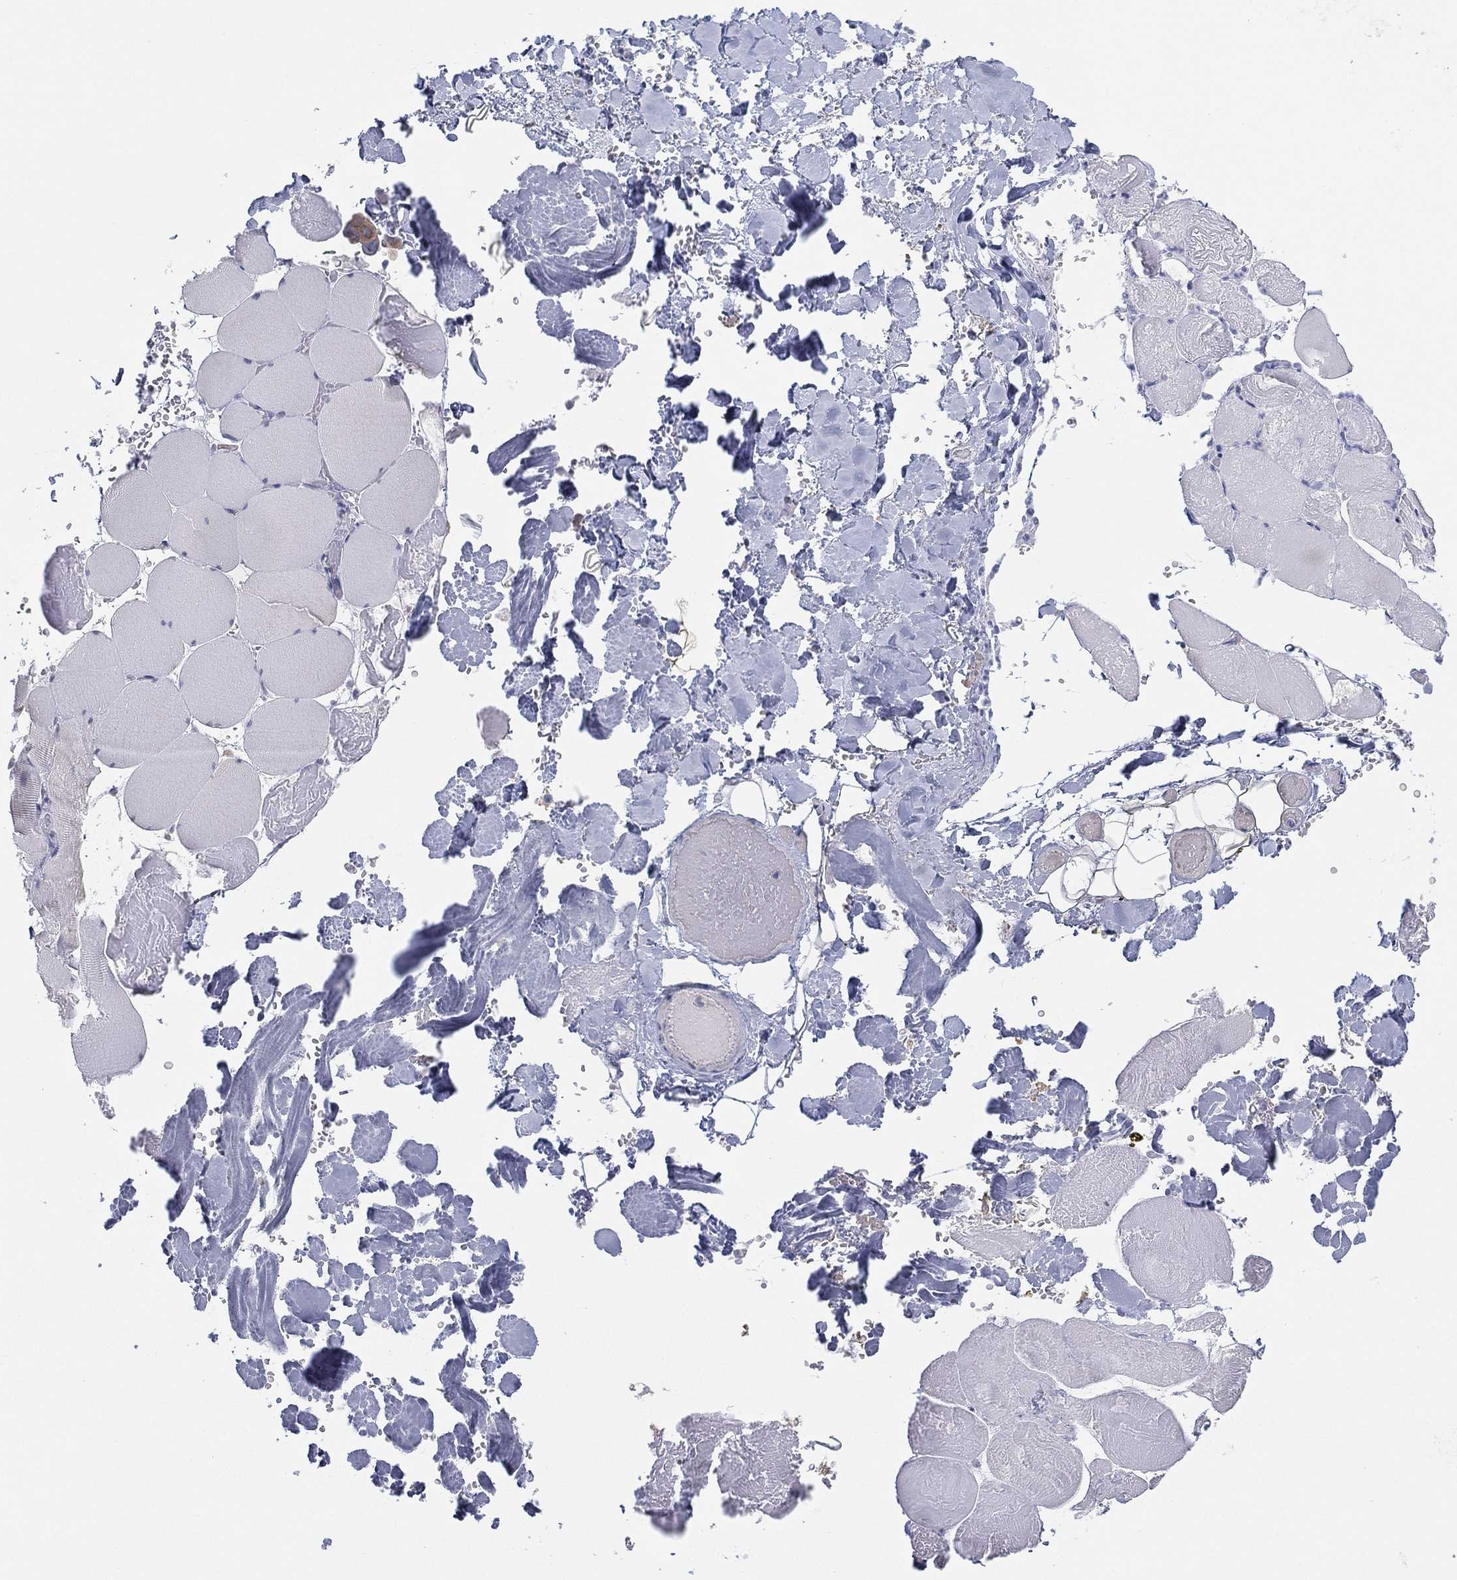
{"staining": {"intensity": "moderate", "quantity": "<25%", "location": "cytoplasmic/membranous"}, "tissue": "skeletal muscle", "cell_type": "Myocytes", "image_type": "normal", "snomed": [{"axis": "morphology", "description": "Normal tissue, NOS"}, {"axis": "morphology", "description": "Malignant melanoma, Metastatic site"}, {"axis": "topography", "description": "Skeletal muscle"}], "caption": "Skeletal muscle stained for a protein (brown) exhibits moderate cytoplasmic/membranous positive staining in about <25% of myocytes.", "gene": "MLF1", "patient": {"sex": "male", "age": 50}}